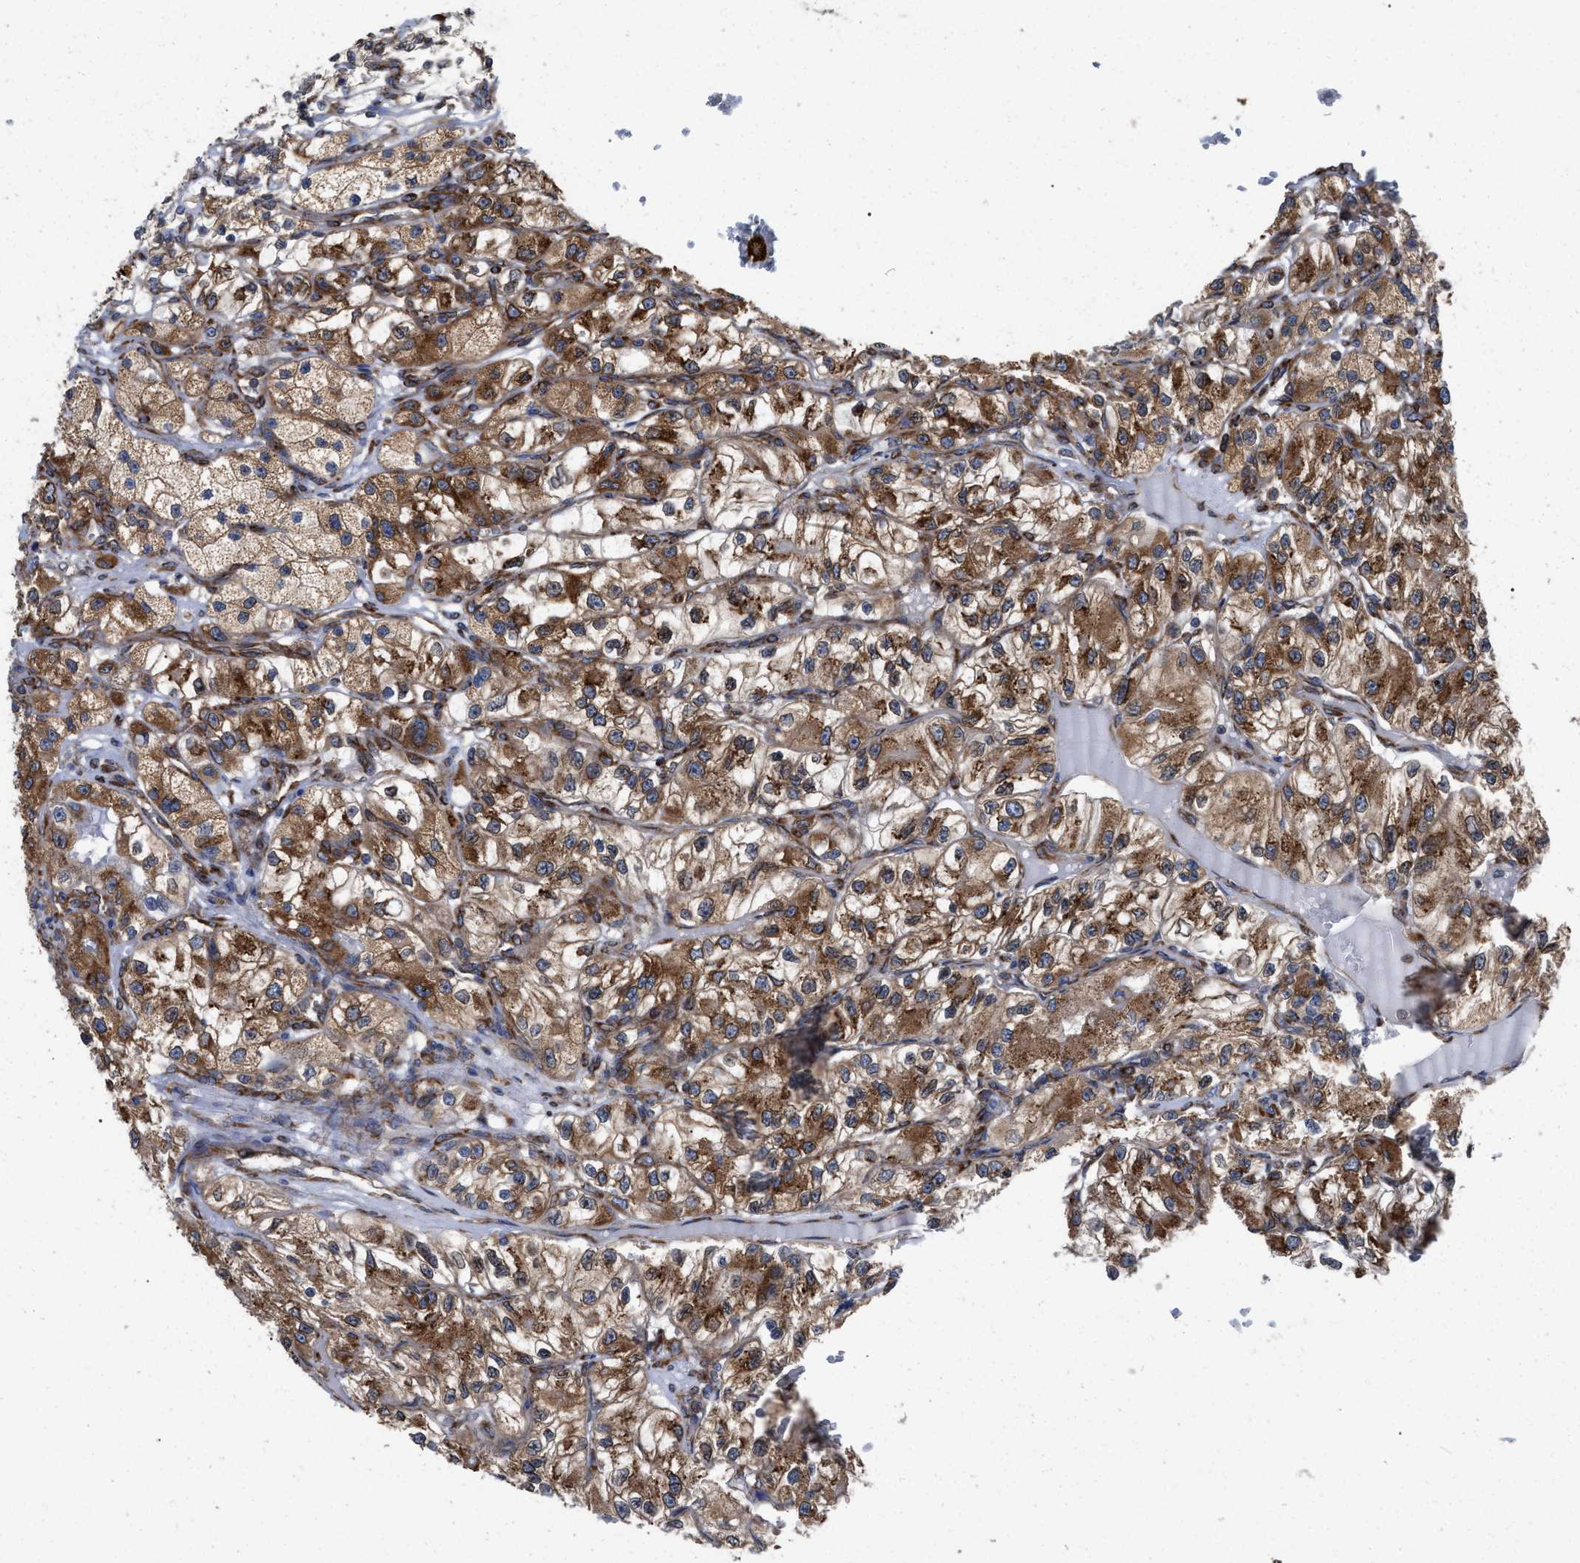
{"staining": {"intensity": "strong", "quantity": ">75%", "location": "cytoplasmic/membranous"}, "tissue": "renal cancer", "cell_type": "Tumor cells", "image_type": "cancer", "snomed": [{"axis": "morphology", "description": "Adenocarcinoma, NOS"}, {"axis": "topography", "description": "Kidney"}], "caption": "Immunohistochemistry image of neoplastic tissue: human renal adenocarcinoma stained using immunohistochemistry (IHC) exhibits high levels of strong protein expression localized specifically in the cytoplasmic/membranous of tumor cells, appearing as a cytoplasmic/membranous brown color.", "gene": "FAM120A", "patient": {"sex": "female", "age": 57}}